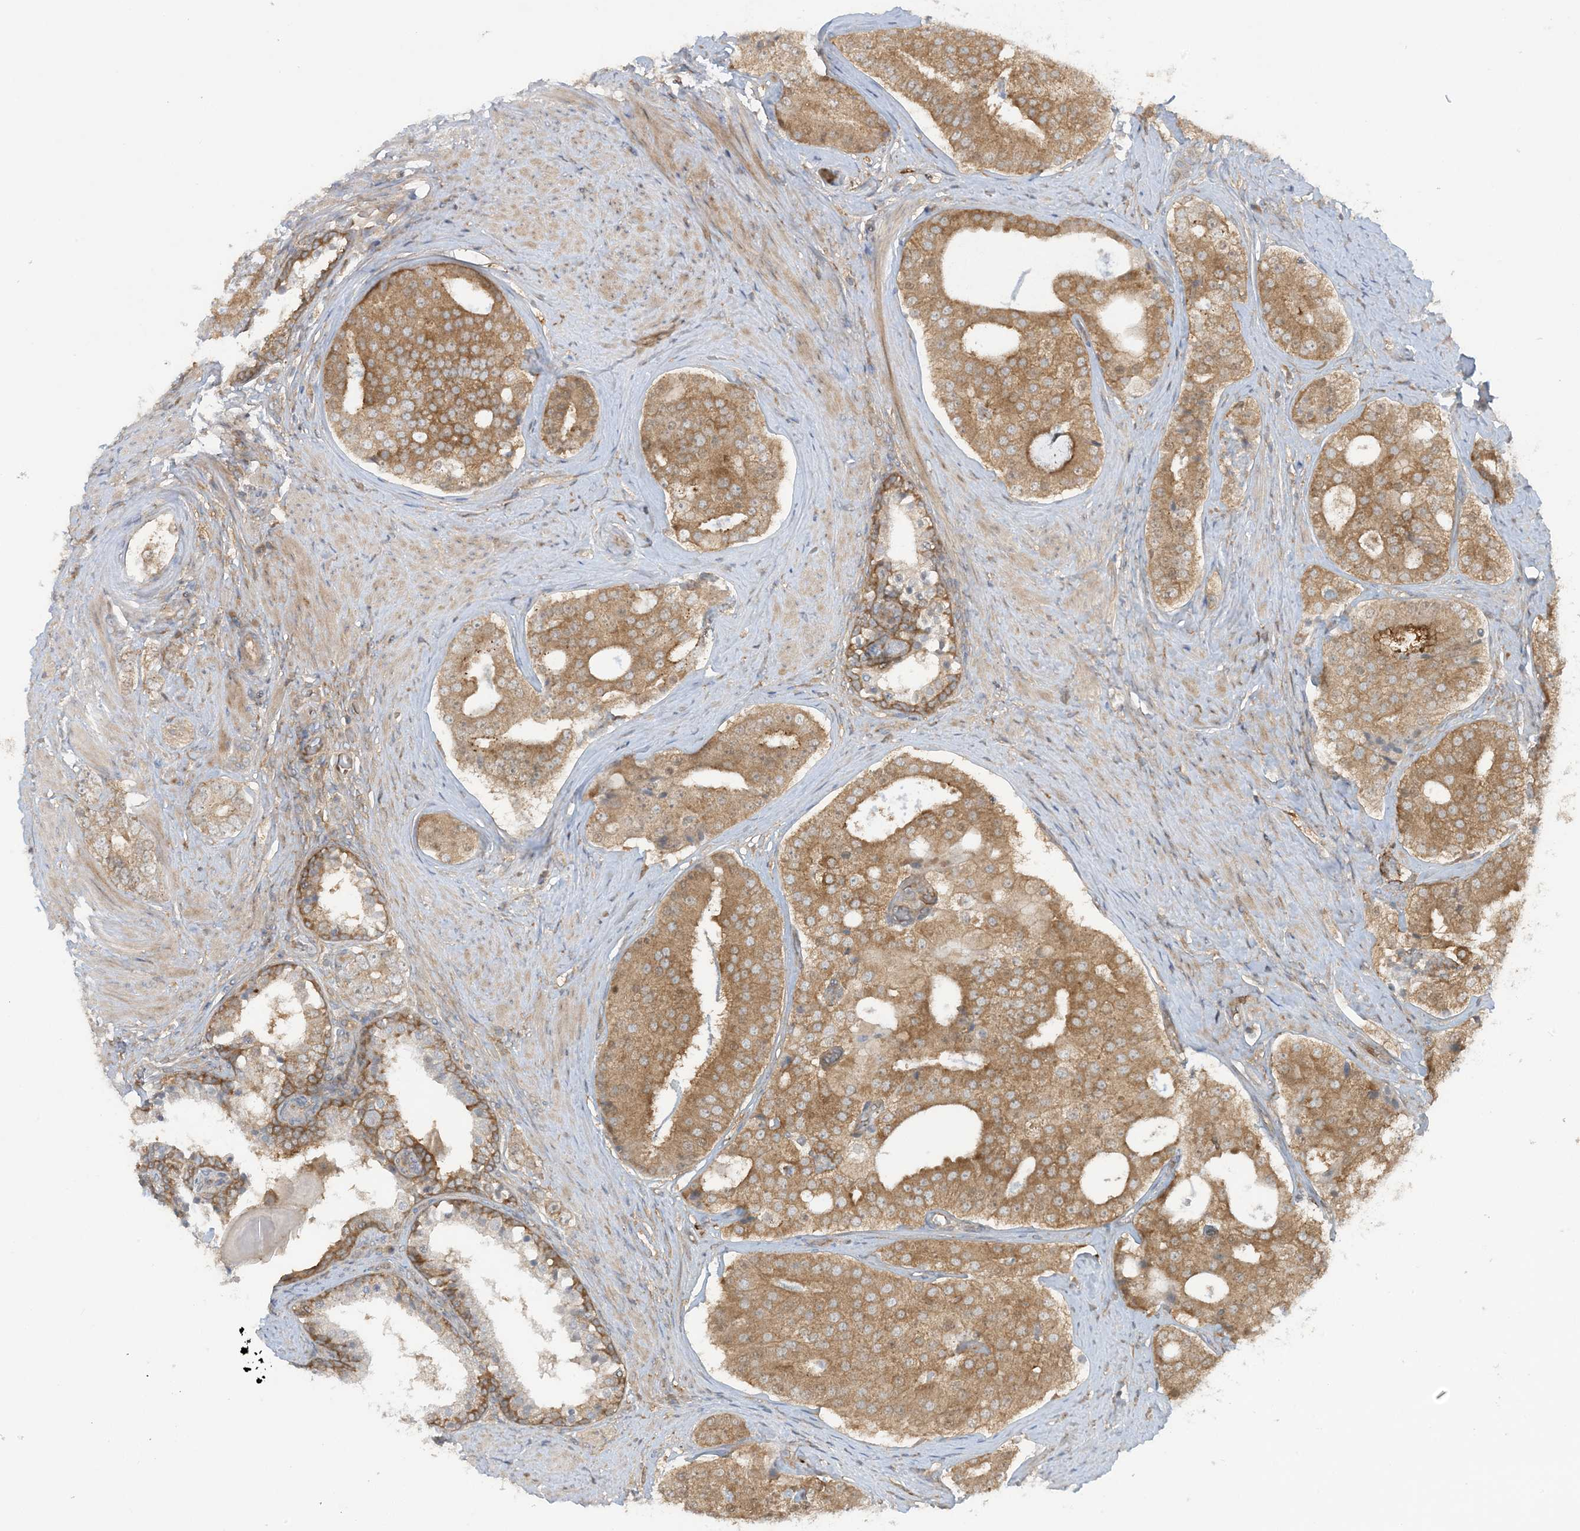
{"staining": {"intensity": "moderate", "quantity": ">75%", "location": "cytoplasmic/membranous"}, "tissue": "prostate cancer", "cell_type": "Tumor cells", "image_type": "cancer", "snomed": [{"axis": "morphology", "description": "Adenocarcinoma, High grade"}, {"axis": "topography", "description": "Prostate"}], "caption": "Moderate cytoplasmic/membranous expression for a protein is seen in about >75% of tumor cells of prostate high-grade adenocarcinoma using IHC.", "gene": "STAM2", "patient": {"sex": "male", "age": 56}}